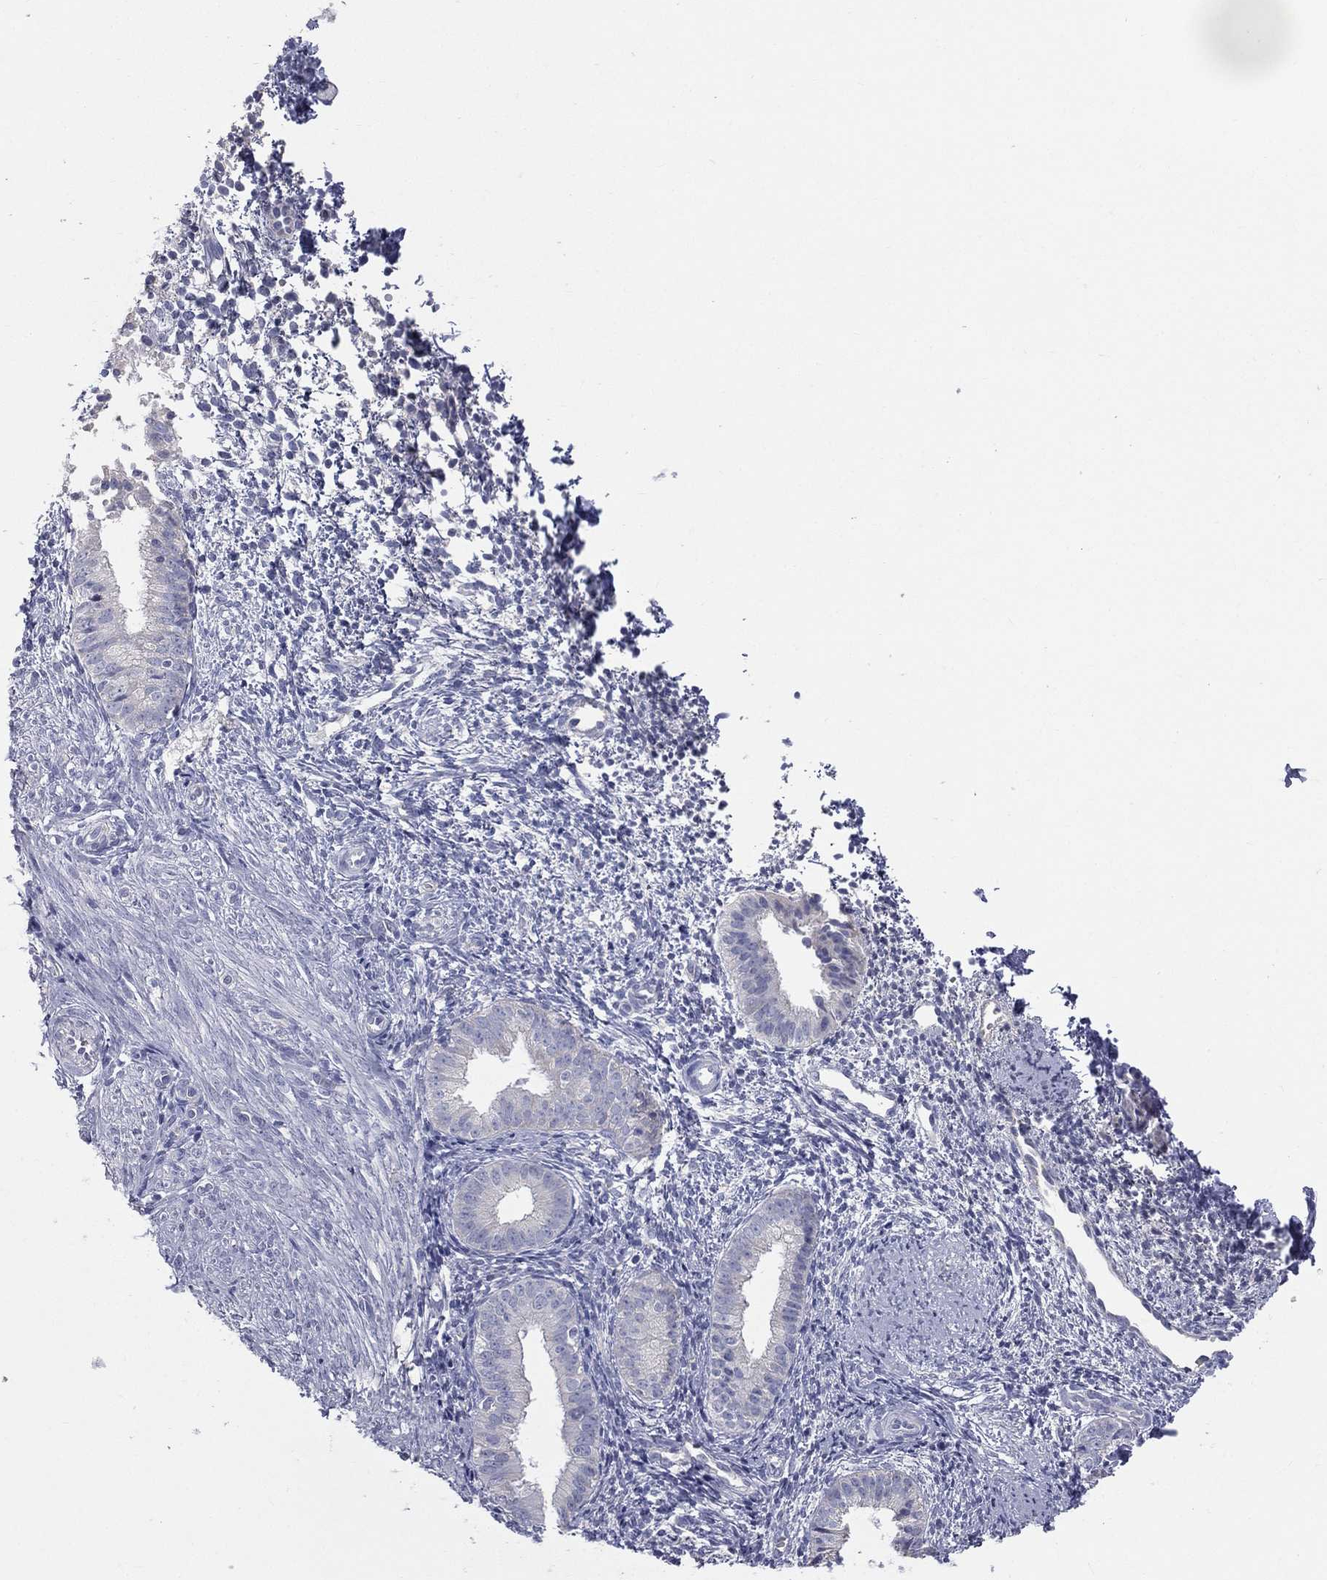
{"staining": {"intensity": "negative", "quantity": "none", "location": "none"}, "tissue": "endometrium", "cell_type": "Cells in endometrial stroma", "image_type": "normal", "snomed": [{"axis": "morphology", "description": "Normal tissue, NOS"}, {"axis": "topography", "description": "Endometrium"}], "caption": "Endometrium was stained to show a protein in brown. There is no significant staining in cells in endometrial stroma. Brightfield microscopy of immunohistochemistry (IHC) stained with DAB (3,3'-diaminobenzidine) (brown) and hematoxylin (blue), captured at high magnification.", "gene": "STK31", "patient": {"sex": "female", "age": 47}}